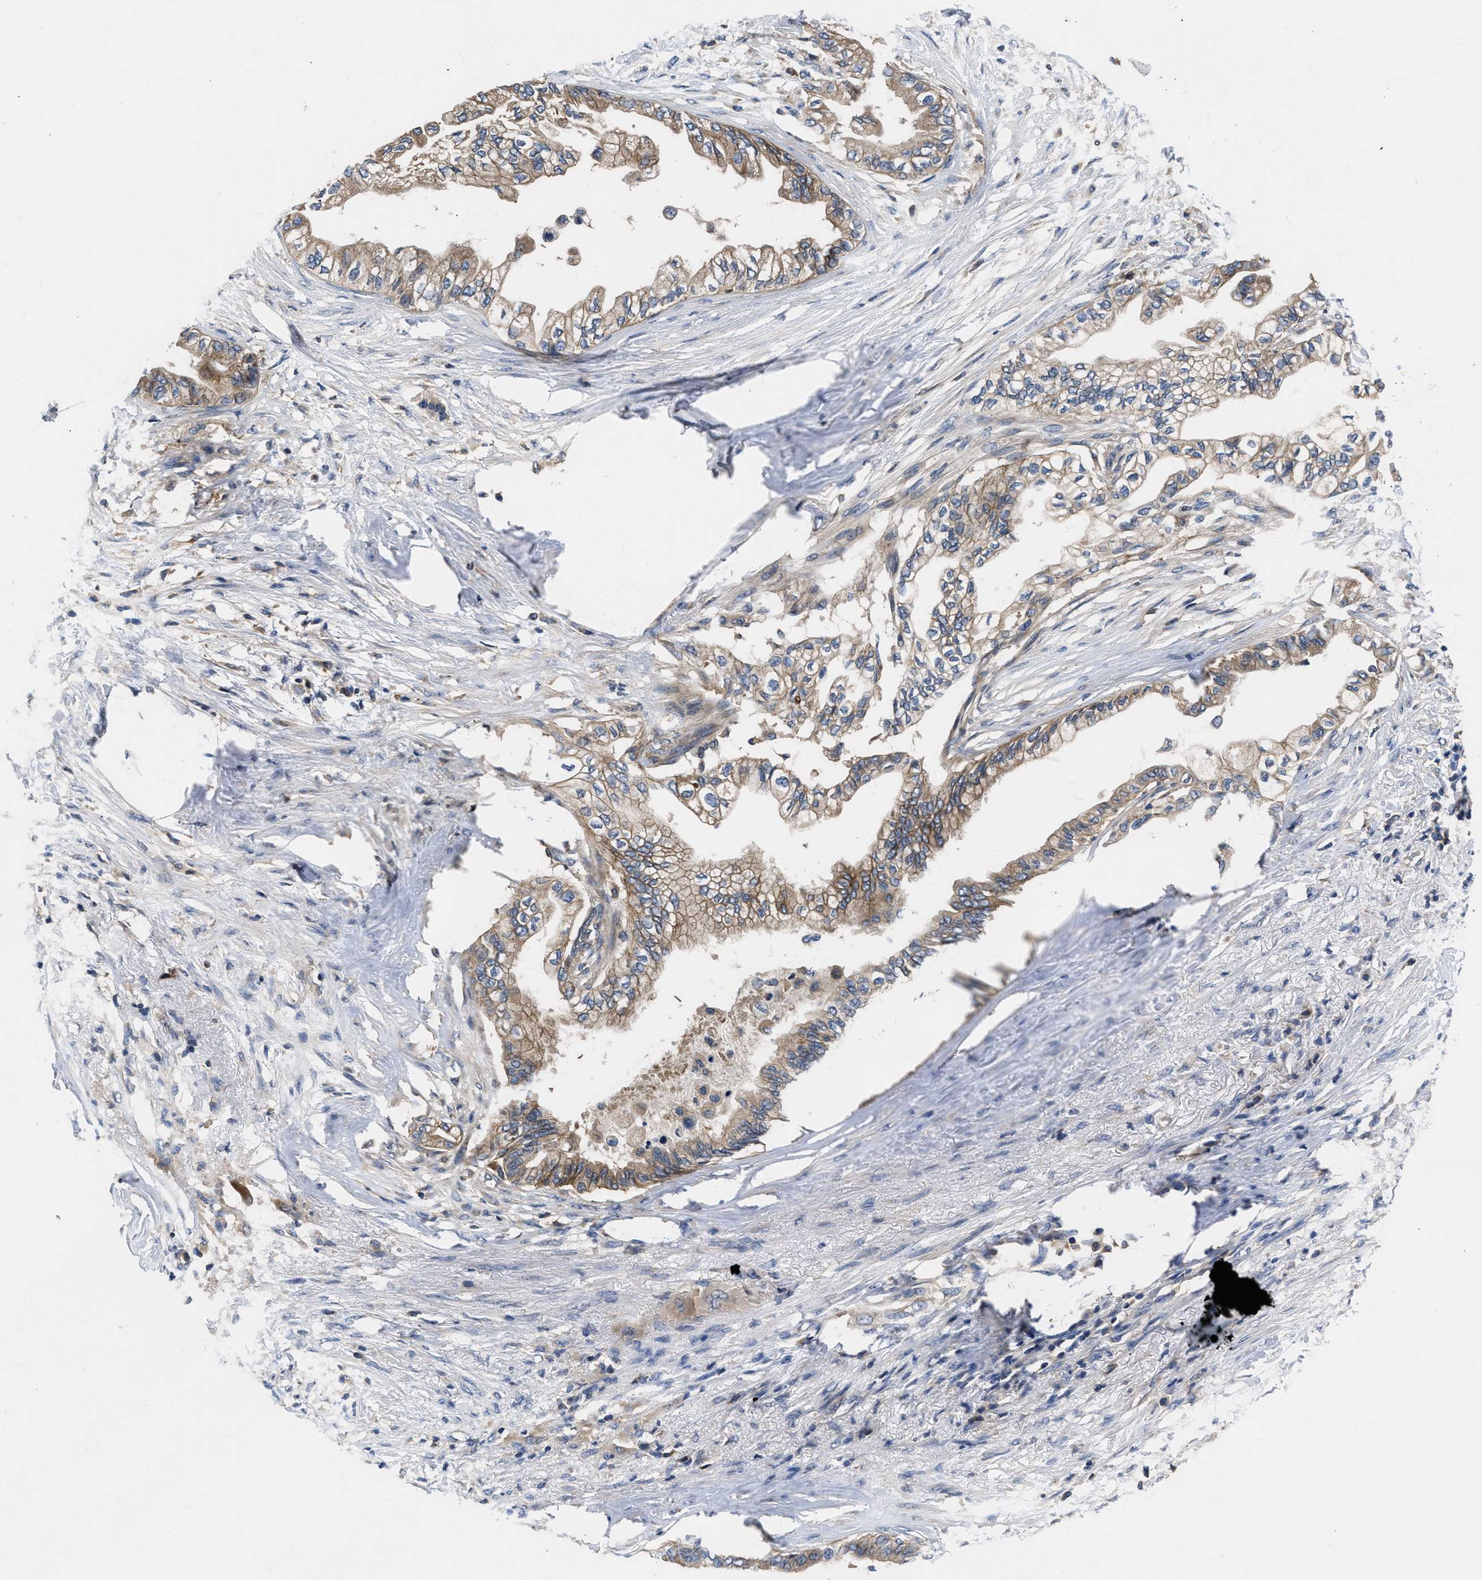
{"staining": {"intensity": "moderate", "quantity": ">75%", "location": "cytoplasmic/membranous"}, "tissue": "pancreatic cancer", "cell_type": "Tumor cells", "image_type": "cancer", "snomed": [{"axis": "morphology", "description": "Normal tissue, NOS"}, {"axis": "morphology", "description": "Adenocarcinoma, NOS"}, {"axis": "topography", "description": "Pancreas"}, {"axis": "topography", "description": "Duodenum"}], "caption": "Pancreatic cancer (adenocarcinoma) stained for a protein (brown) reveals moderate cytoplasmic/membranous positive staining in about >75% of tumor cells.", "gene": "YBEY", "patient": {"sex": "female", "age": 60}}